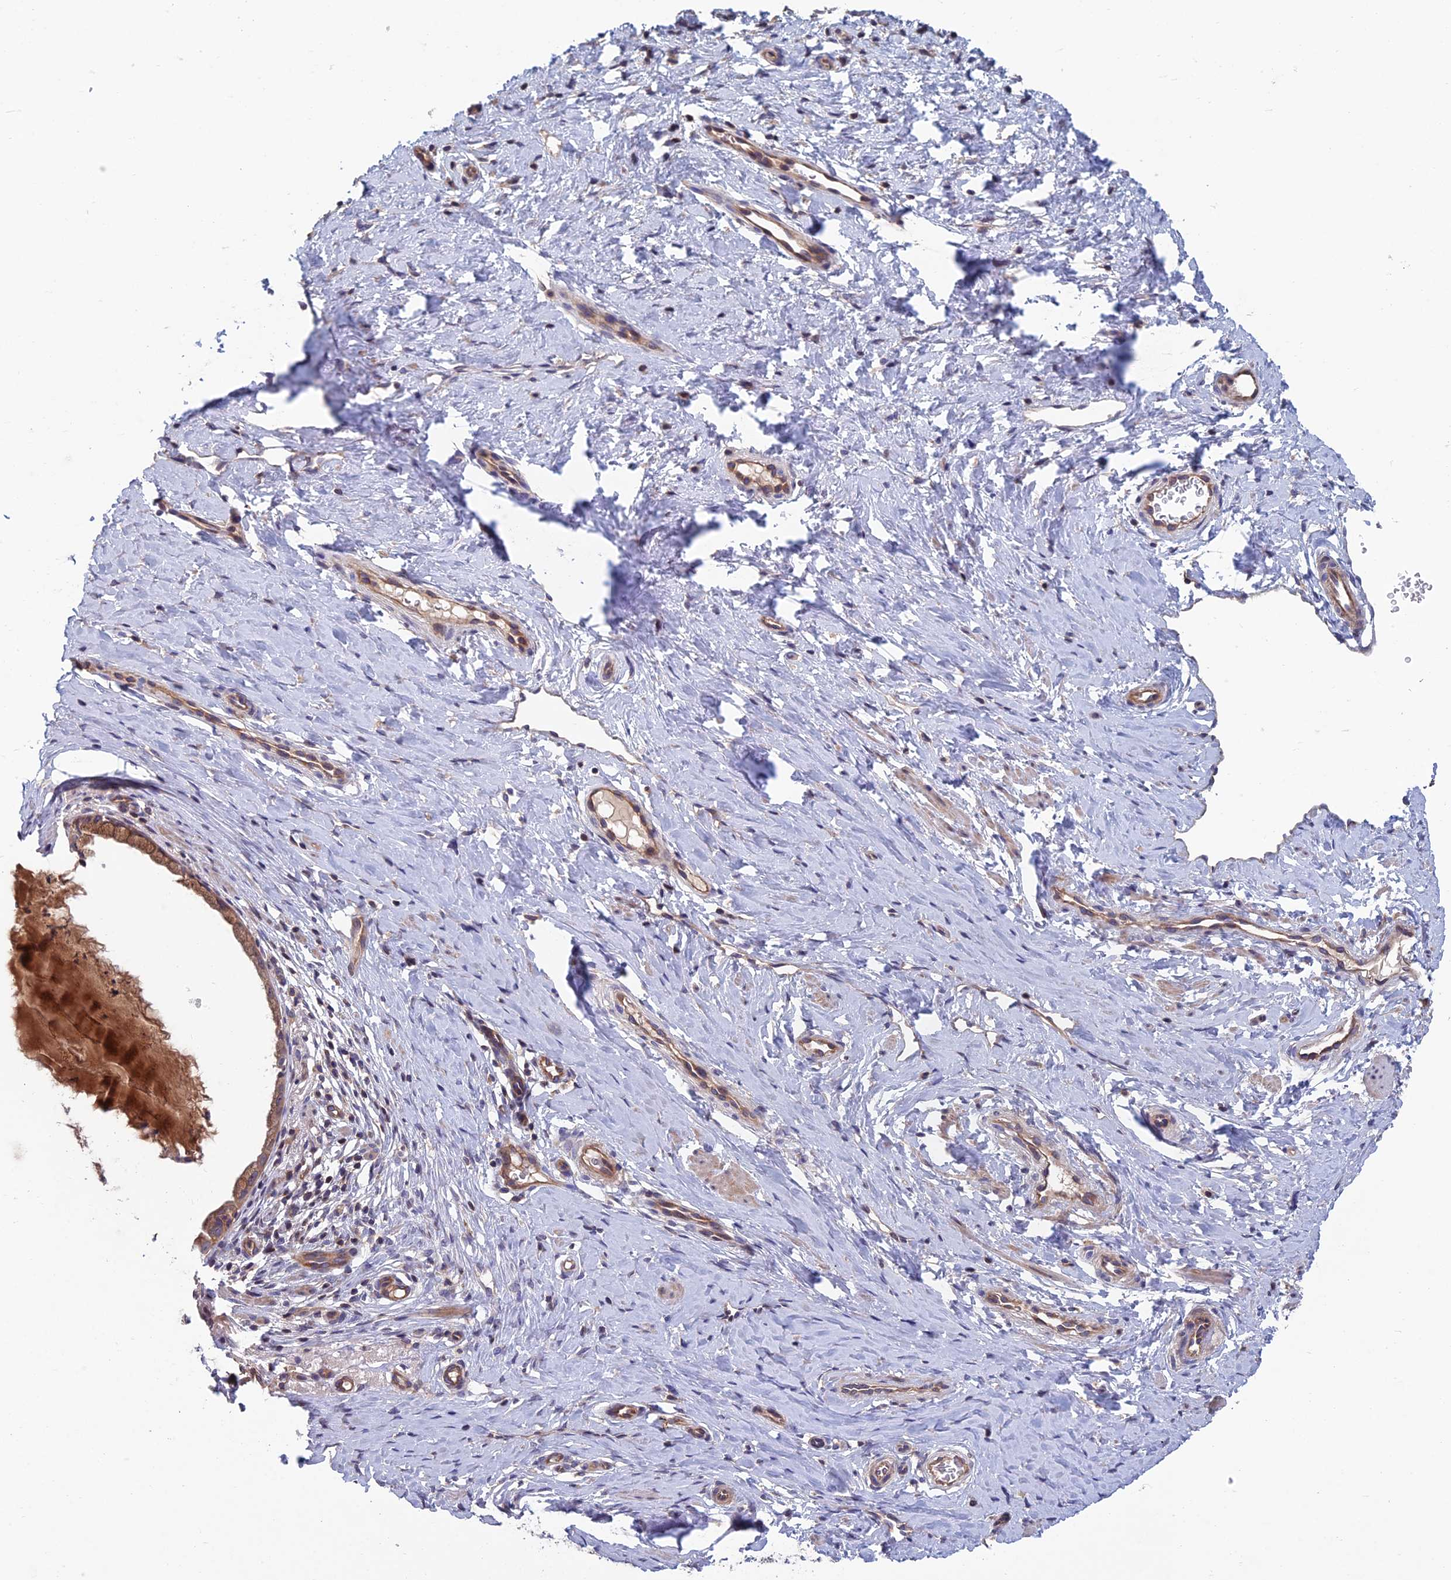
{"staining": {"intensity": "moderate", "quantity": ">75%", "location": "cytoplasmic/membranous"}, "tissue": "cervix", "cell_type": "Glandular cells", "image_type": "normal", "snomed": [{"axis": "morphology", "description": "Normal tissue, NOS"}, {"axis": "topography", "description": "Cervix"}], "caption": "Approximately >75% of glandular cells in unremarkable human cervix show moderate cytoplasmic/membranous protein positivity as visualized by brown immunohistochemical staining.", "gene": "USP37", "patient": {"sex": "female", "age": 36}}